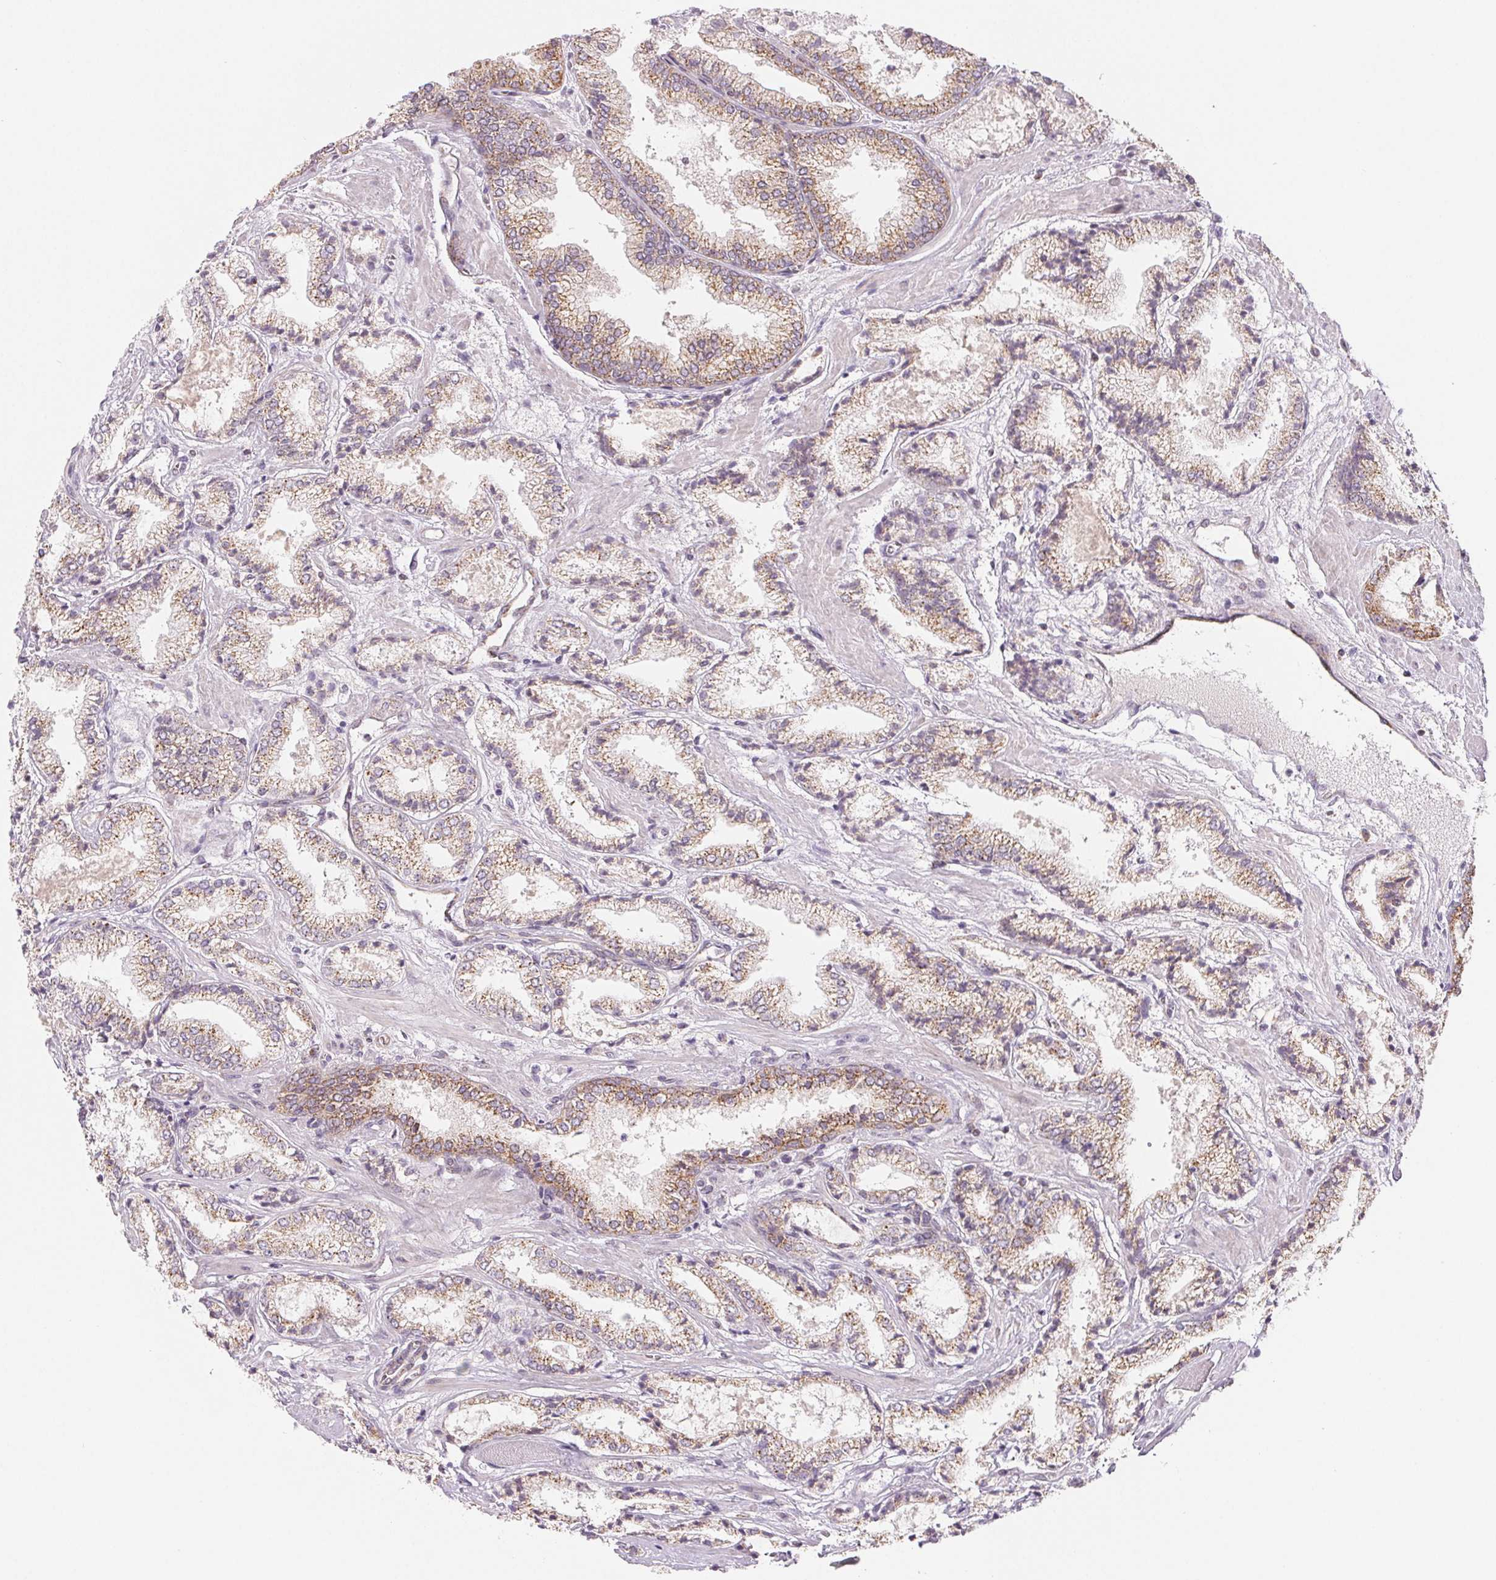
{"staining": {"intensity": "moderate", "quantity": "25%-75%", "location": "cytoplasmic/membranous"}, "tissue": "prostate cancer", "cell_type": "Tumor cells", "image_type": "cancer", "snomed": [{"axis": "morphology", "description": "Adenocarcinoma, High grade"}, {"axis": "topography", "description": "Prostate"}], "caption": "The immunohistochemical stain shows moderate cytoplasmic/membranous expression in tumor cells of prostate high-grade adenocarcinoma tissue. The protein is stained brown, and the nuclei are stained in blue (DAB IHC with brightfield microscopy, high magnification).", "gene": "HINT2", "patient": {"sex": "male", "age": 64}}